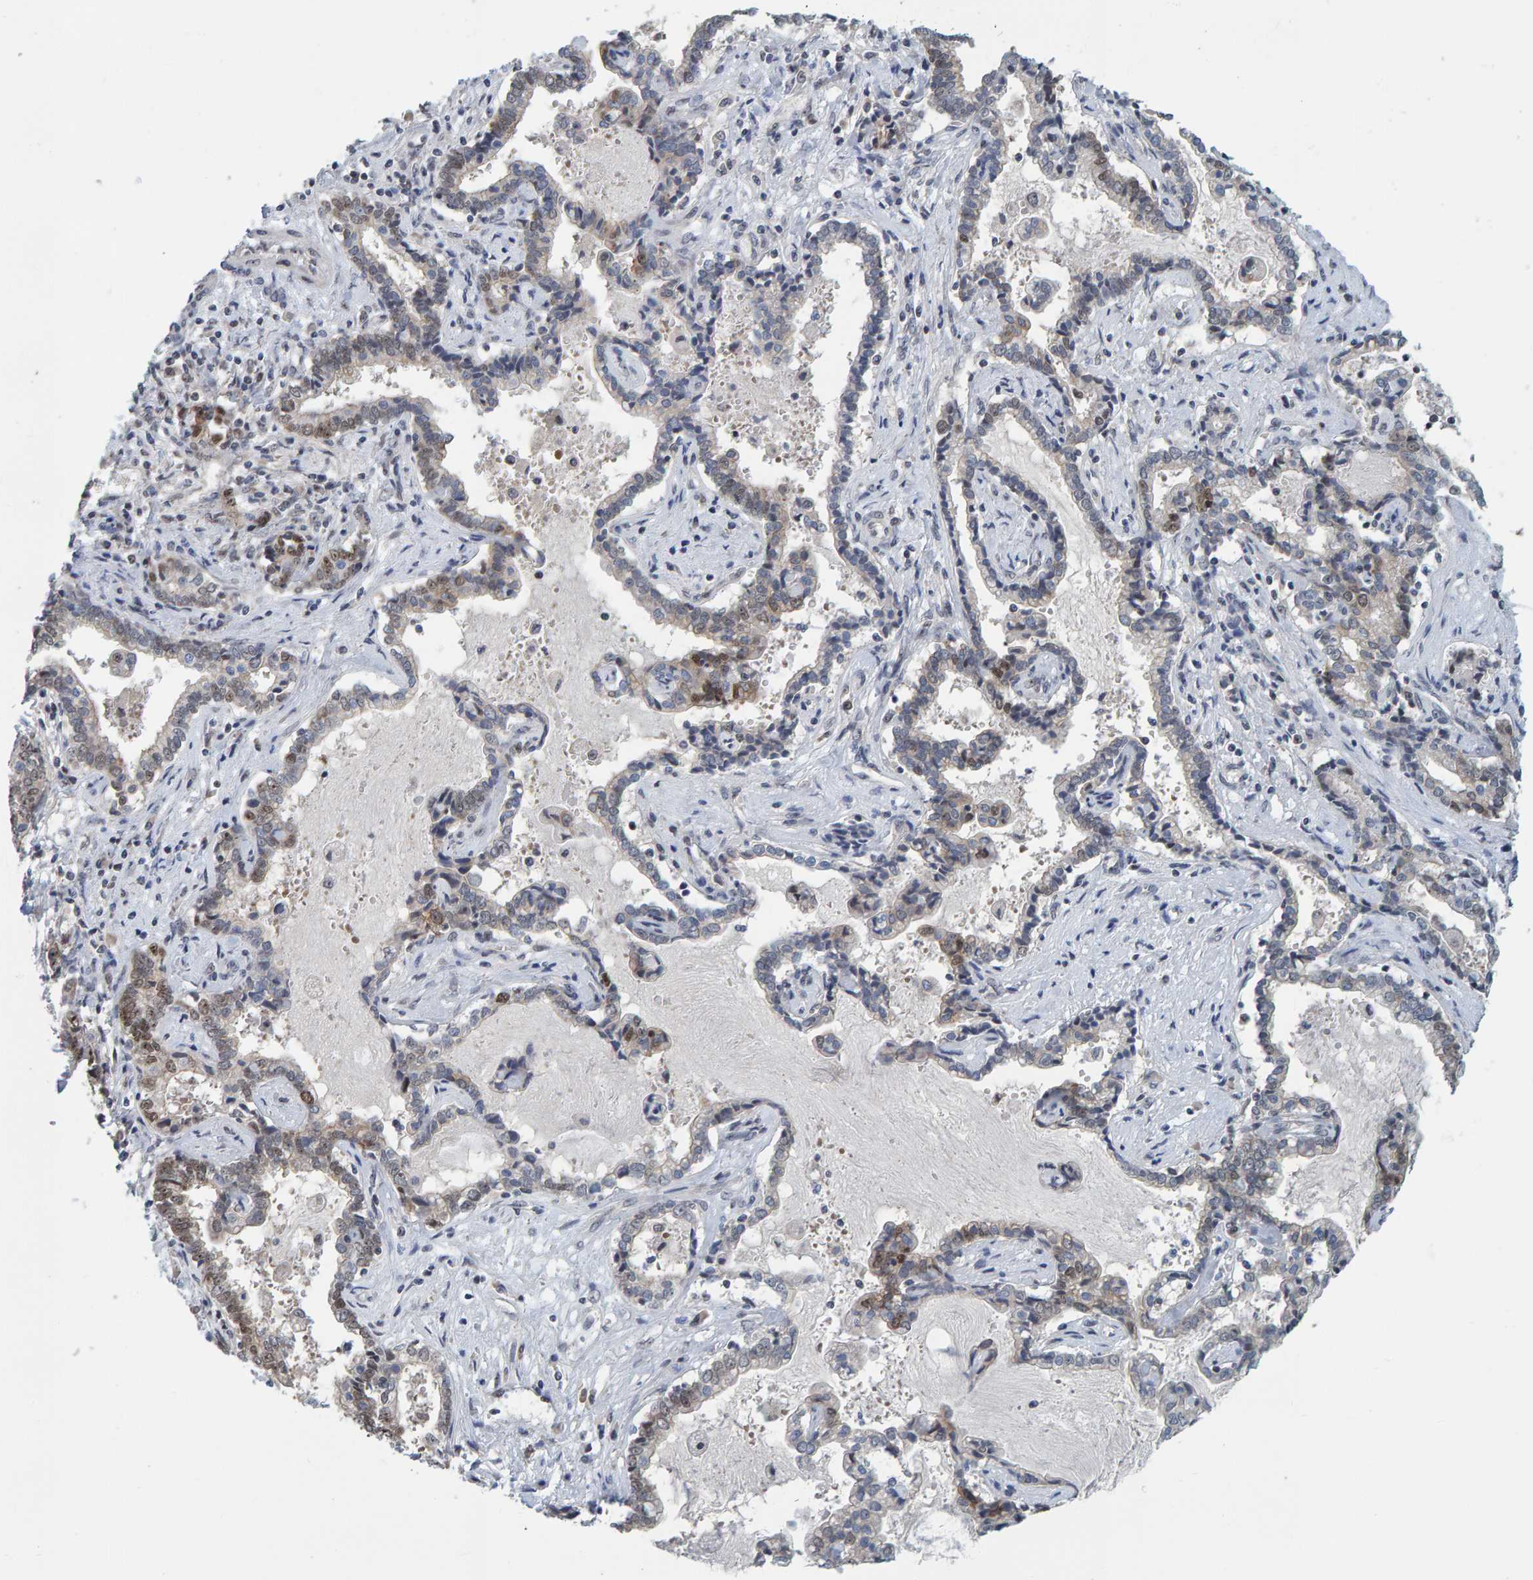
{"staining": {"intensity": "moderate", "quantity": "<25%", "location": "nuclear"}, "tissue": "liver cancer", "cell_type": "Tumor cells", "image_type": "cancer", "snomed": [{"axis": "morphology", "description": "Cholangiocarcinoma"}, {"axis": "topography", "description": "Liver"}], "caption": "This image demonstrates liver cholangiocarcinoma stained with immunohistochemistry to label a protein in brown. The nuclear of tumor cells show moderate positivity for the protein. Nuclei are counter-stained blue.", "gene": "POLR1E", "patient": {"sex": "male", "age": 57}}